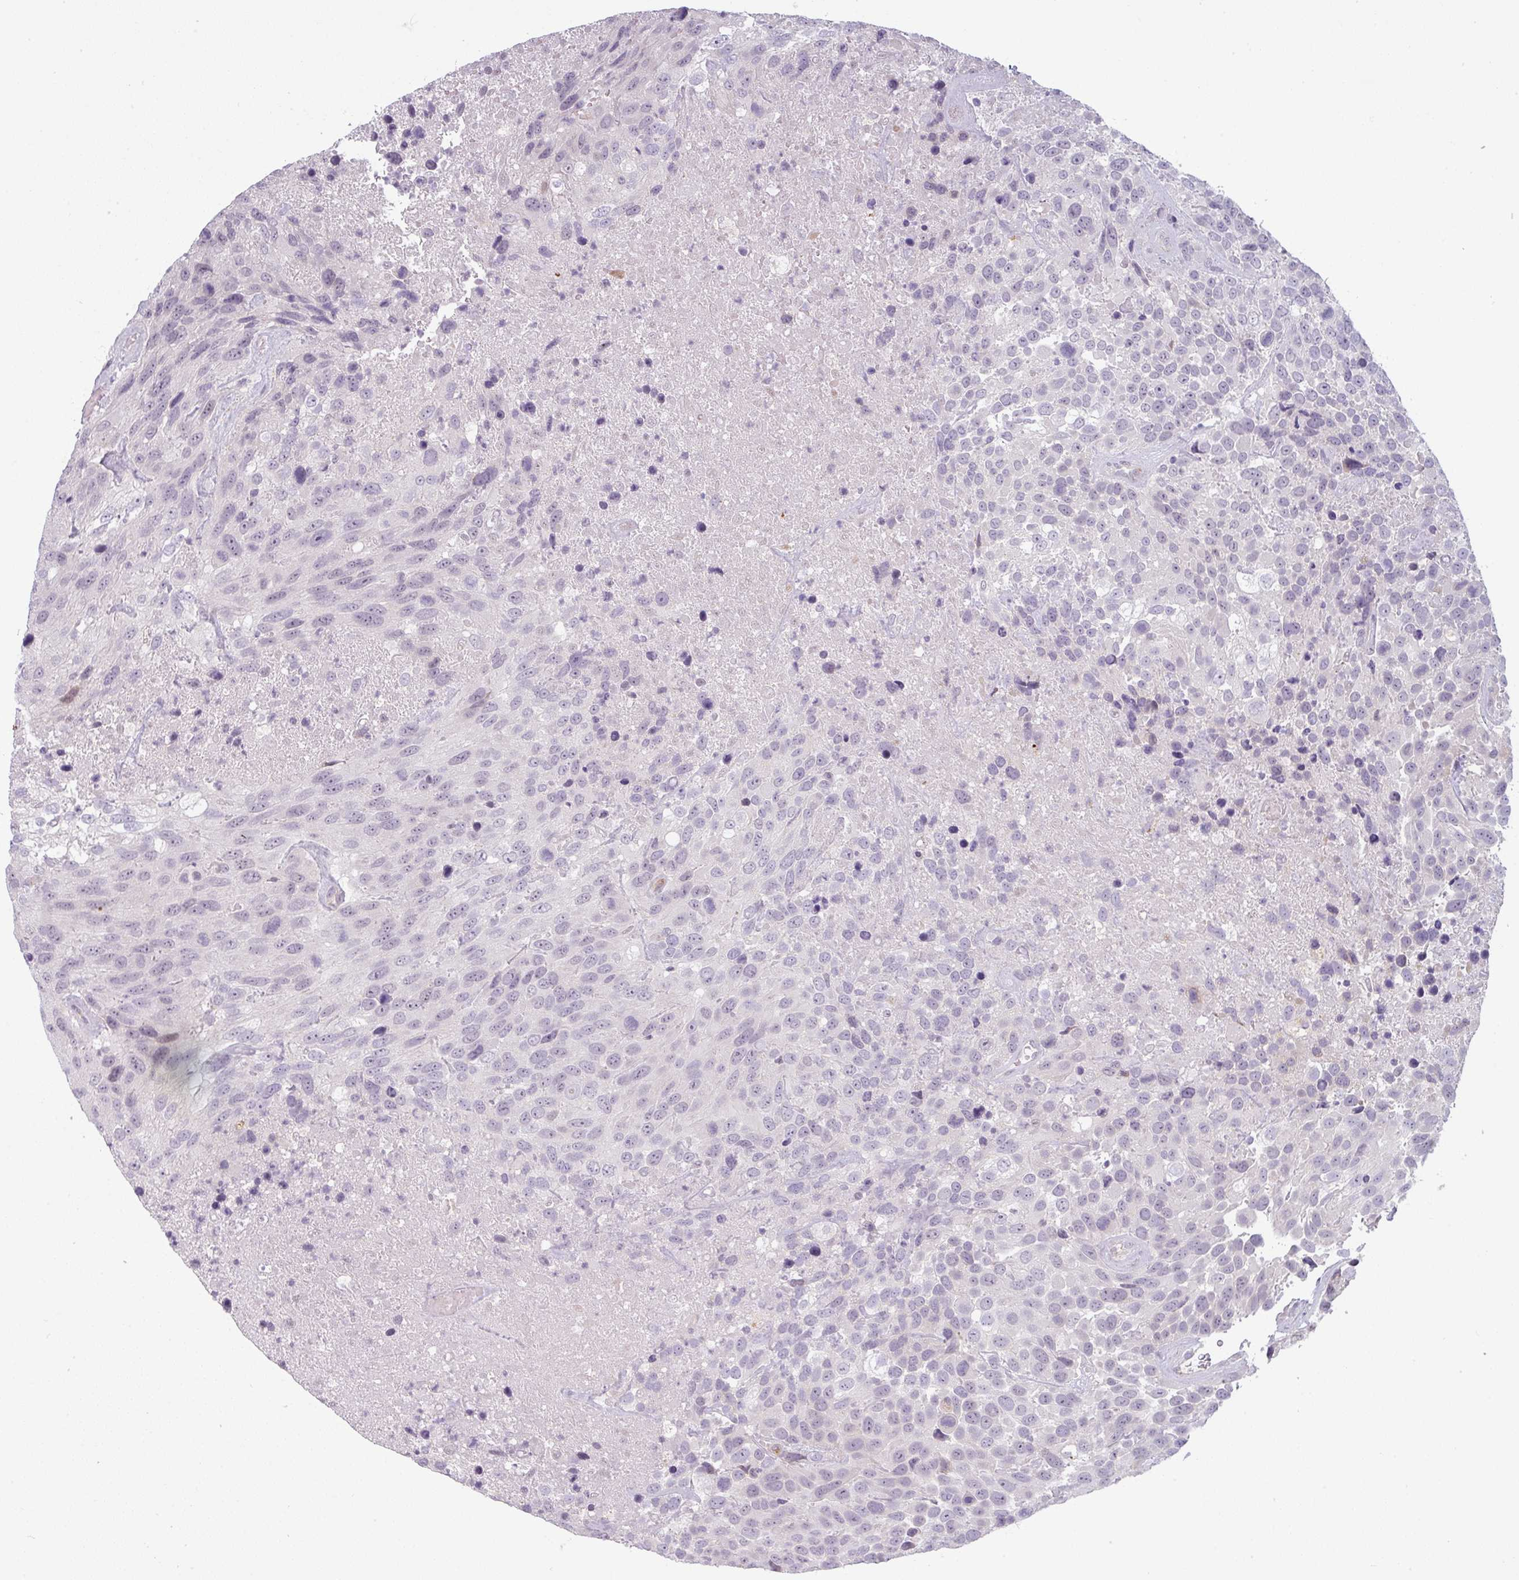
{"staining": {"intensity": "negative", "quantity": "none", "location": "none"}, "tissue": "urothelial cancer", "cell_type": "Tumor cells", "image_type": "cancer", "snomed": [{"axis": "morphology", "description": "Urothelial carcinoma, High grade"}, {"axis": "topography", "description": "Urinary bladder"}], "caption": "Histopathology image shows no protein positivity in tumor cells of urothelial carcinoma (high-grade) tissue.", "gene": "C2orf16", "patient": {"sex": "female", "age": 70}}